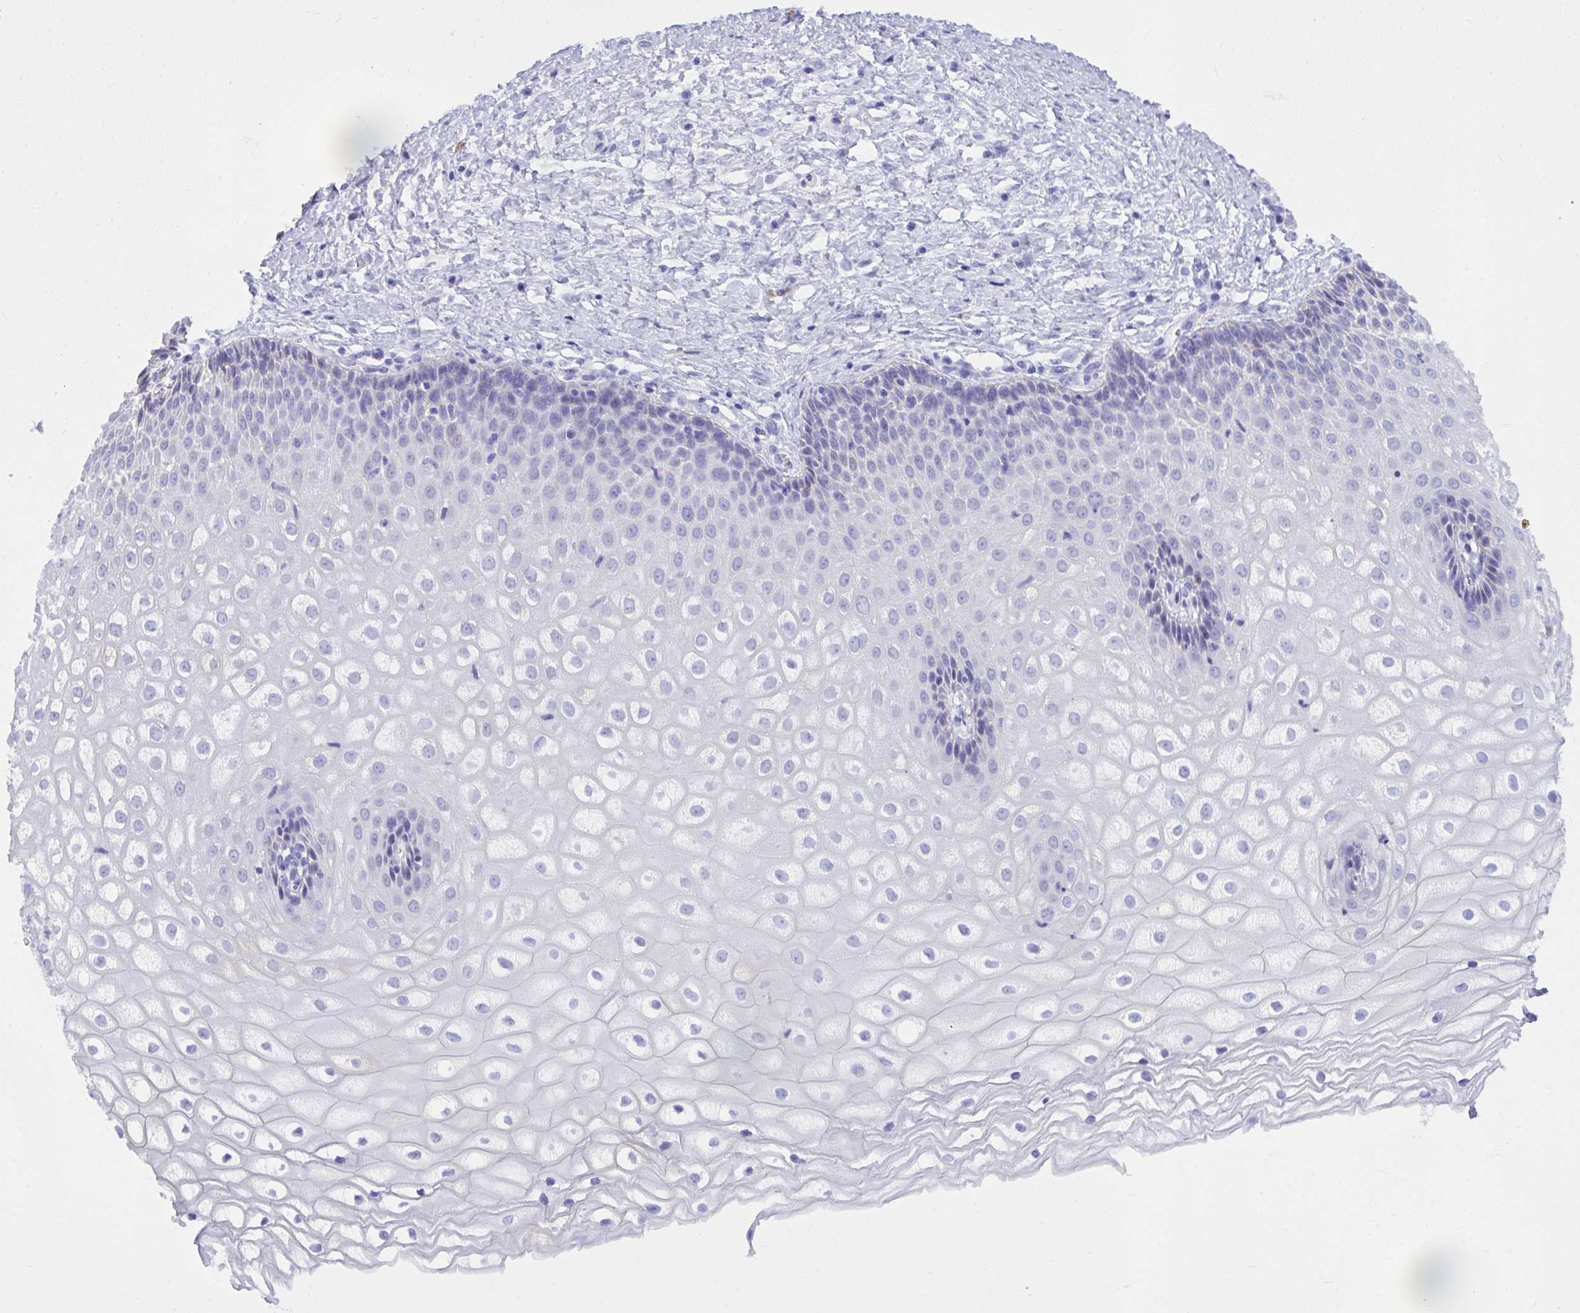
{"staining": {"intensity": "negative", "quantity": "none", "location": "none"}, "tissue": "cervix", "cell_type": "Glandular cells", "image_type": "normal", "snomed": [{"axis": "morphology", "description": "Normal tissue, NOS"}, {"axis": "topography", "description": "Cervix"}], "caption": "Immunohistochemistry (IHC) image of benign human cervix stained for a protein (brown), which demonstrates no positivity in glandular cells.", "gene": "PSD", "patient": {"sex": "female", "age": 36}}